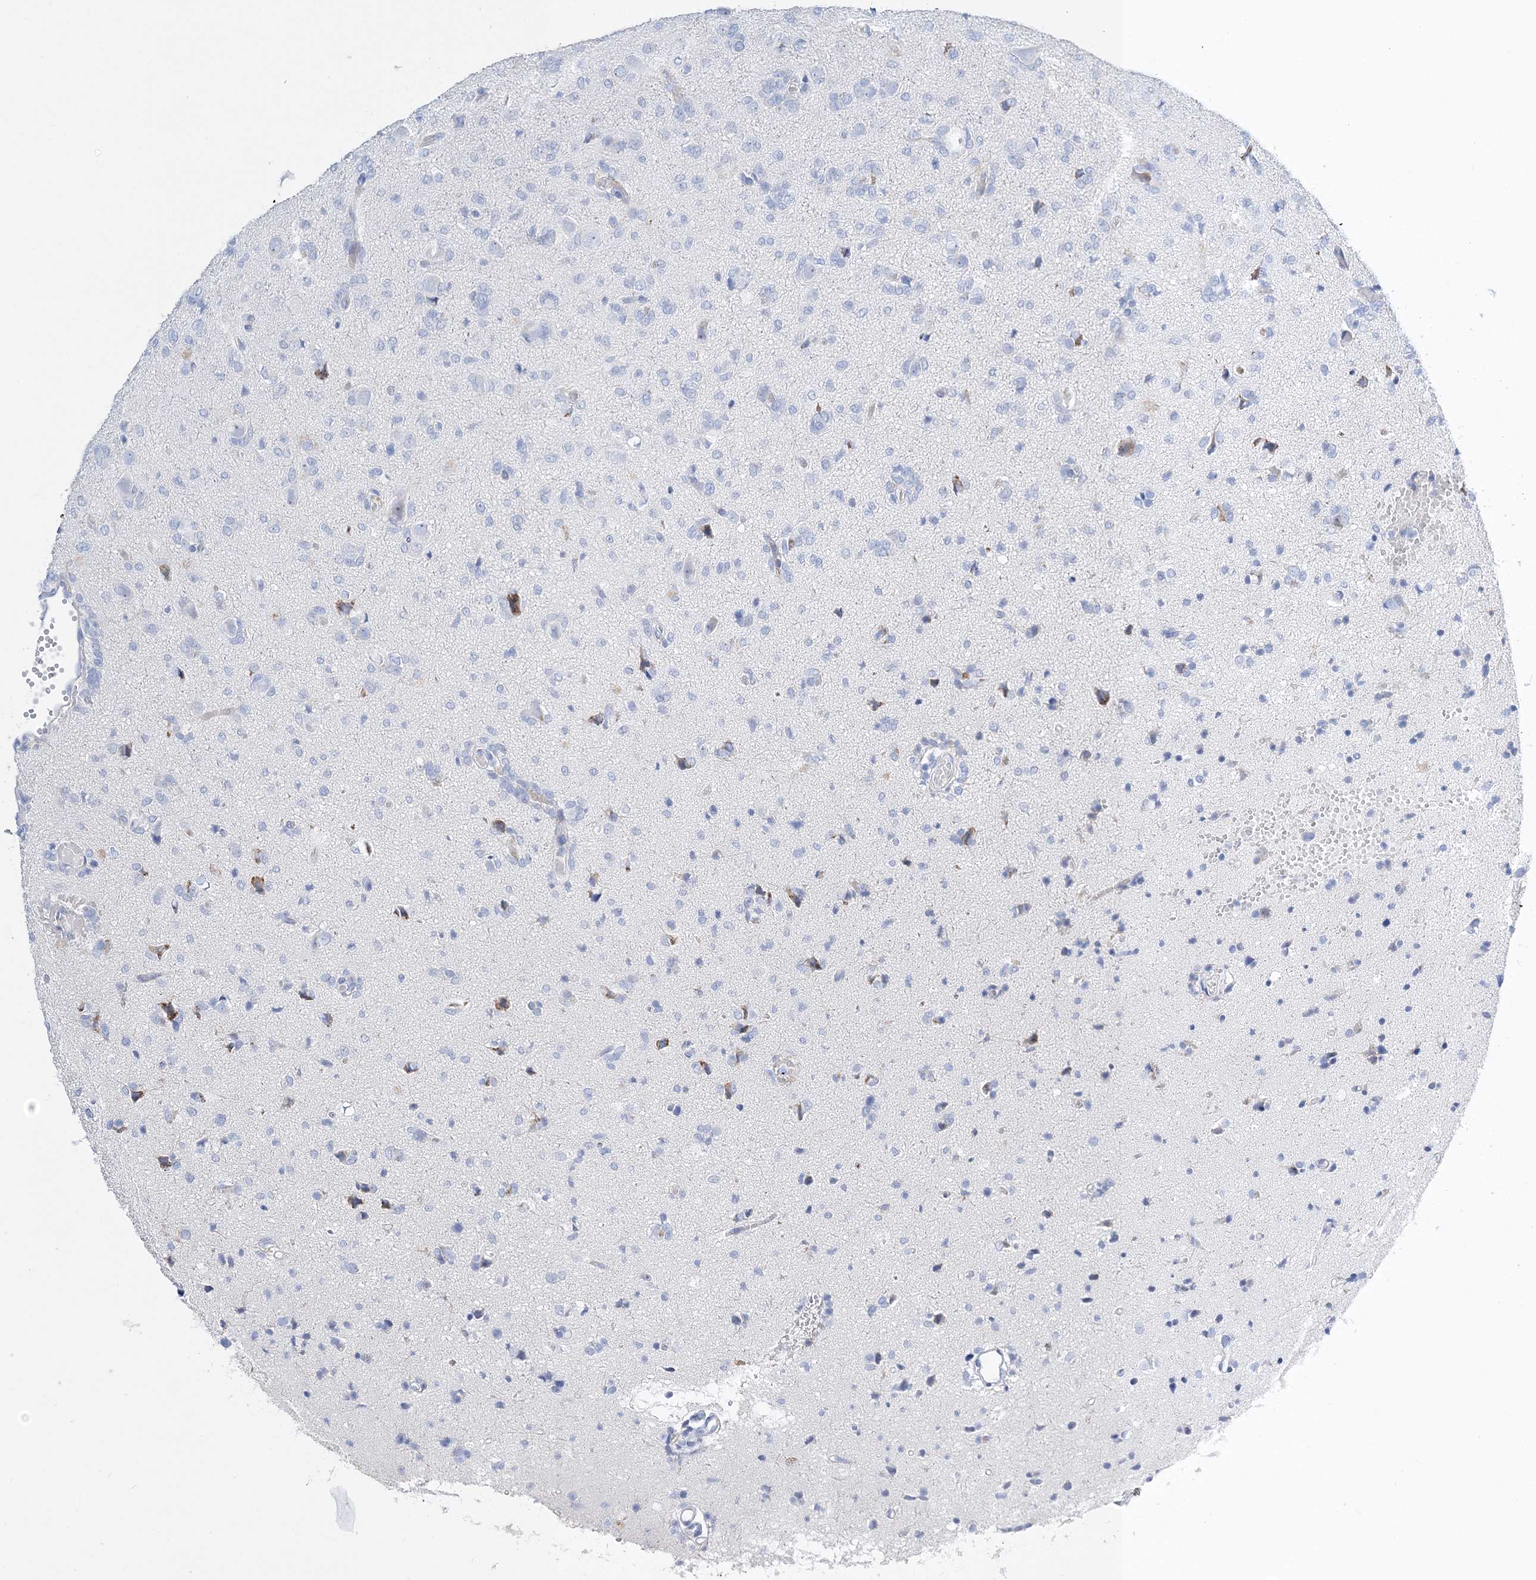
{"staining": {"intensity": "negative", "quantity": "none", "location": "none"}, "tissue": "glioma", "cell_type": "Tumor cells", "image_type": "cancer", "snomed": [{"axis": "morphology", "description": "Glioma, malignant, High grade"}, {"axis": "topography", "description": "Brain"}], "caption": "Glioma was stained to show a protein in brown. There is no significant positivity in tumor cells. (IHC, brightfield microscopy, high magnification).", "gene": "TSPYL6", "patient": {"sex": "female", "age": 59}}